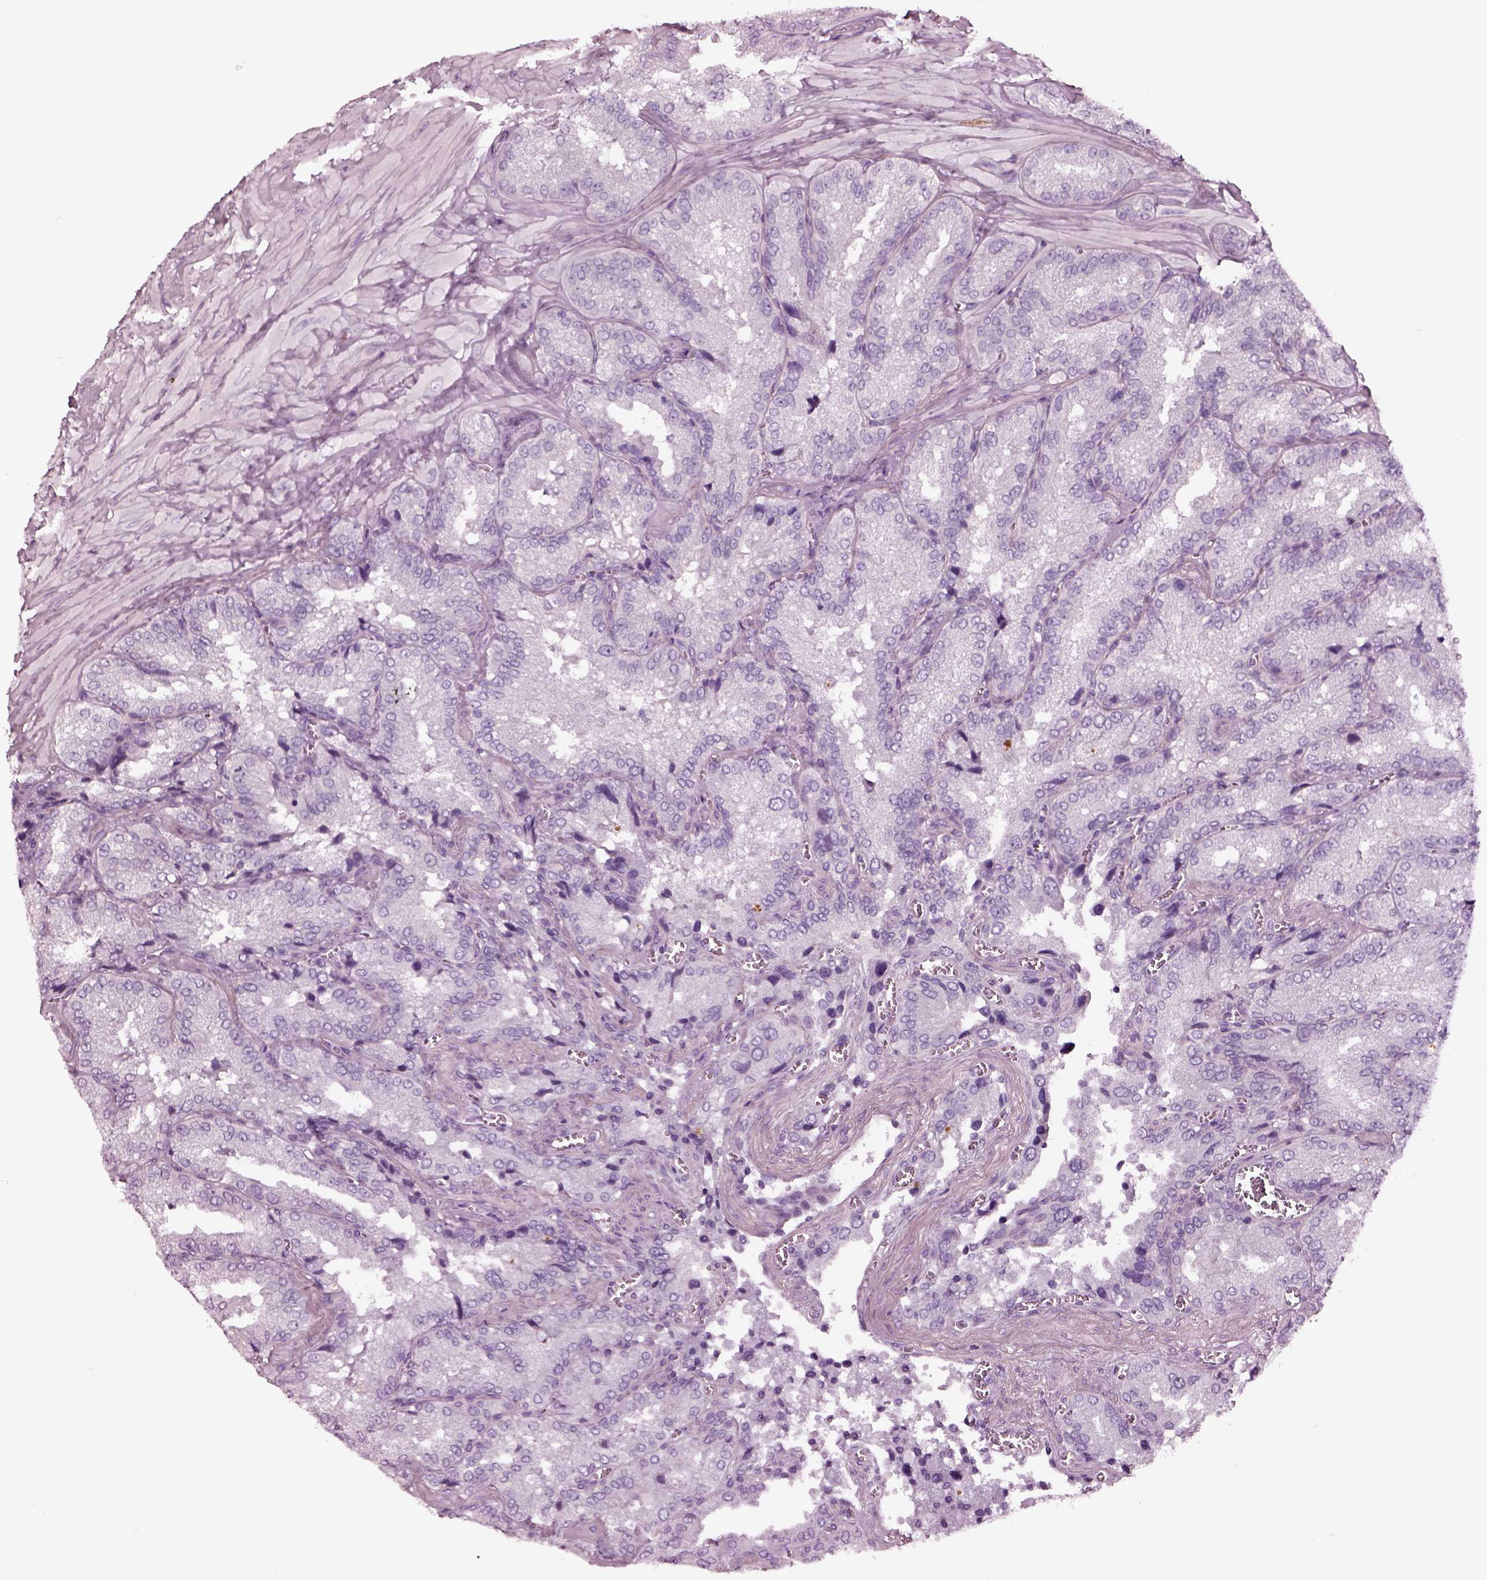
{"staining": {"intensity": "negative", "quantity": "none", "location": "none"}, "tissue": "seminal vesicle", "cell_type": "Glandular cells", "image_type": "normal", "snomed": [{"axis": "morphology", "description": "Normal tissue, NOS"}, {"axis": "topography", "description": "Seminal veicle"}], "caption": "Immunohistochemistry photomicrograph of benign human seminal vesicle stained for a protein (brown), which exhibits no positivity in glandular cells. The staining is performed using DAB brown chromogen with nuclei counter-stained in using hematoxylin.", "gene": "NMRK2", "patient": {"sex": "male", "age": 37}}